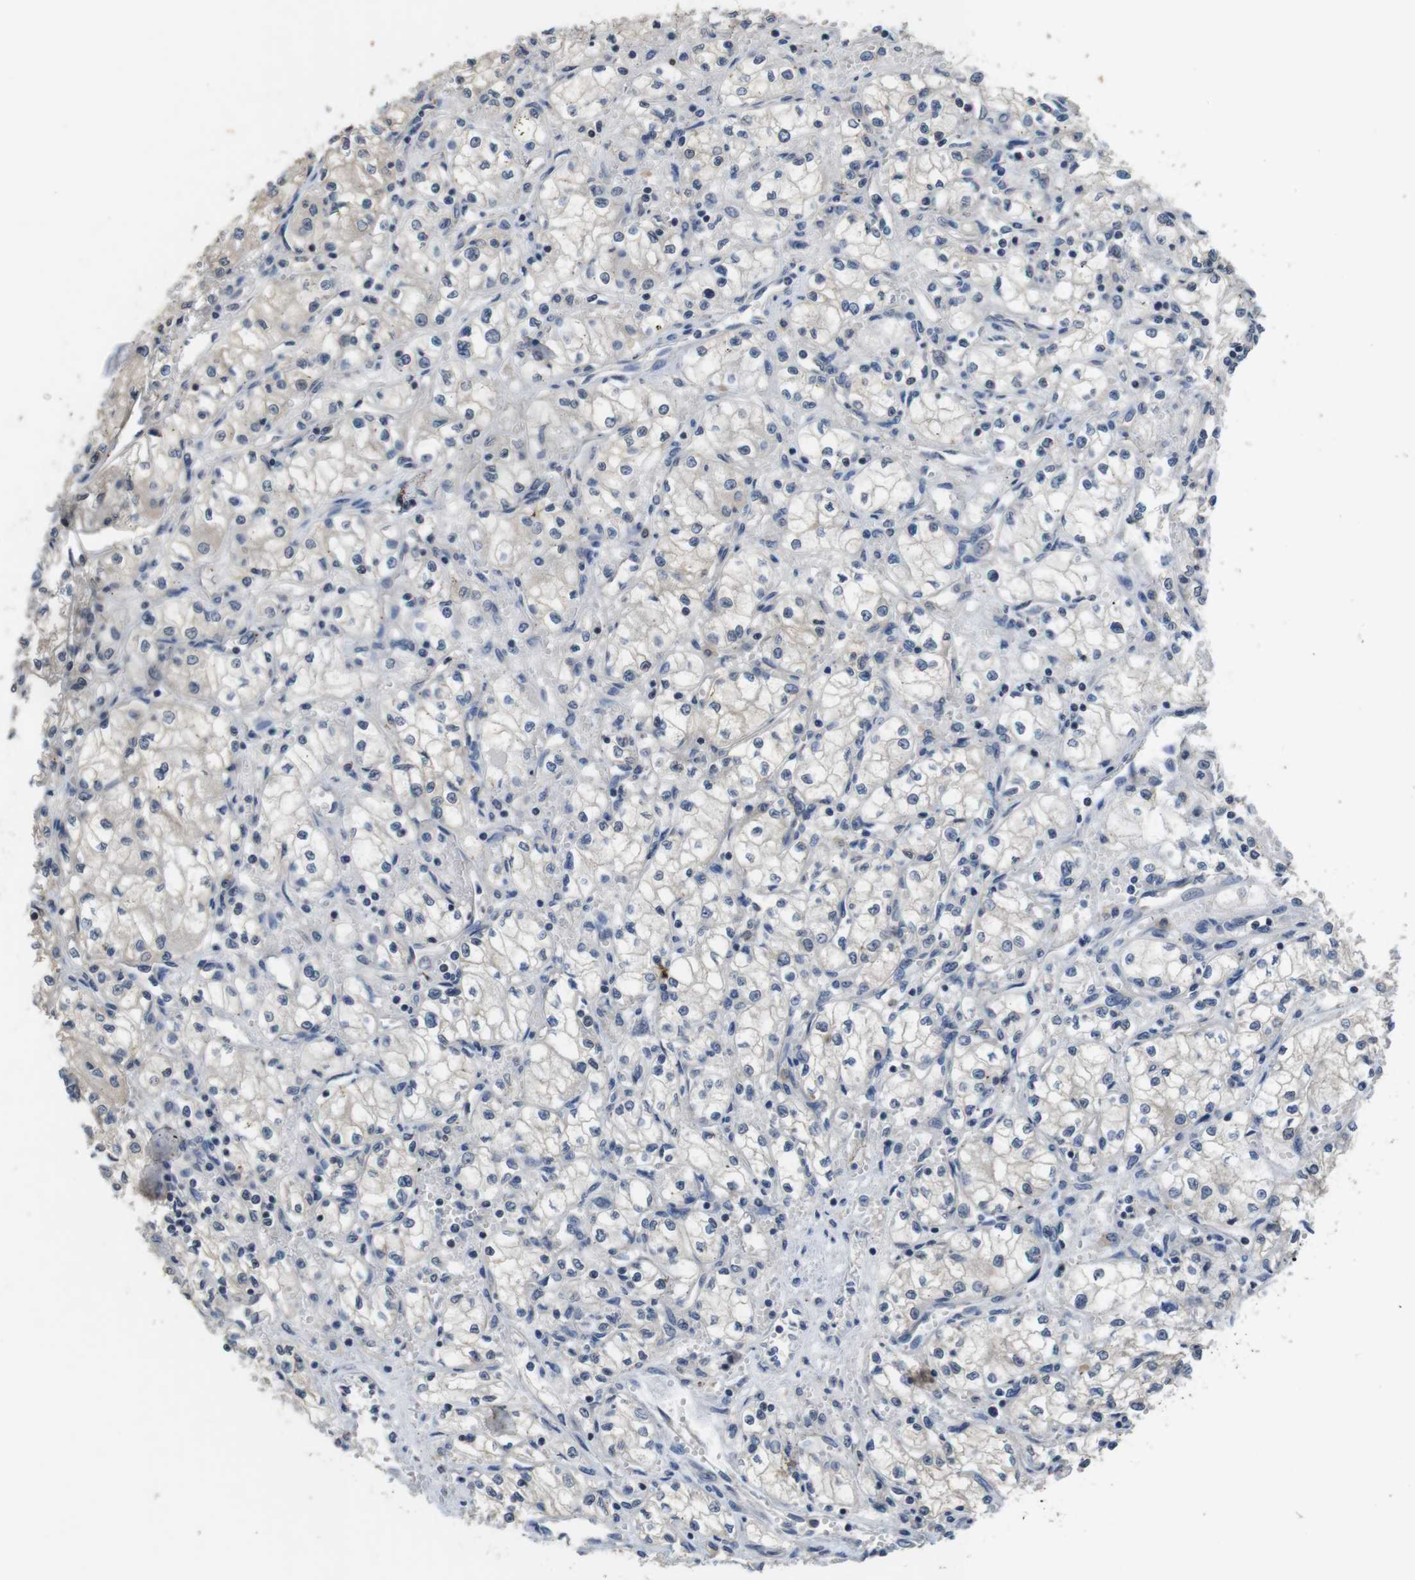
{"staining": {"intensity": "negative", "quantity": "none", "location": "none"}, "tissue": "renal cancer", "cell_type": "Tumor cells", "image_type": "cancer", "snomed": [{"axis": "morphology", "description": "Normal tissue, NOS"}, {"axis": "morphology", "description": "Adenocarcinoma, NOS"}, {"axis": "topography", "description": "Kidney"}], "caption": "DAB (3,3'-diaminobenzidine) immunohistochemical staining of human renal adenocarcinoma reveals no significant staining in tumor cells.", "gene": "FADD", "patient": {"sex": "male", "age": 59}}